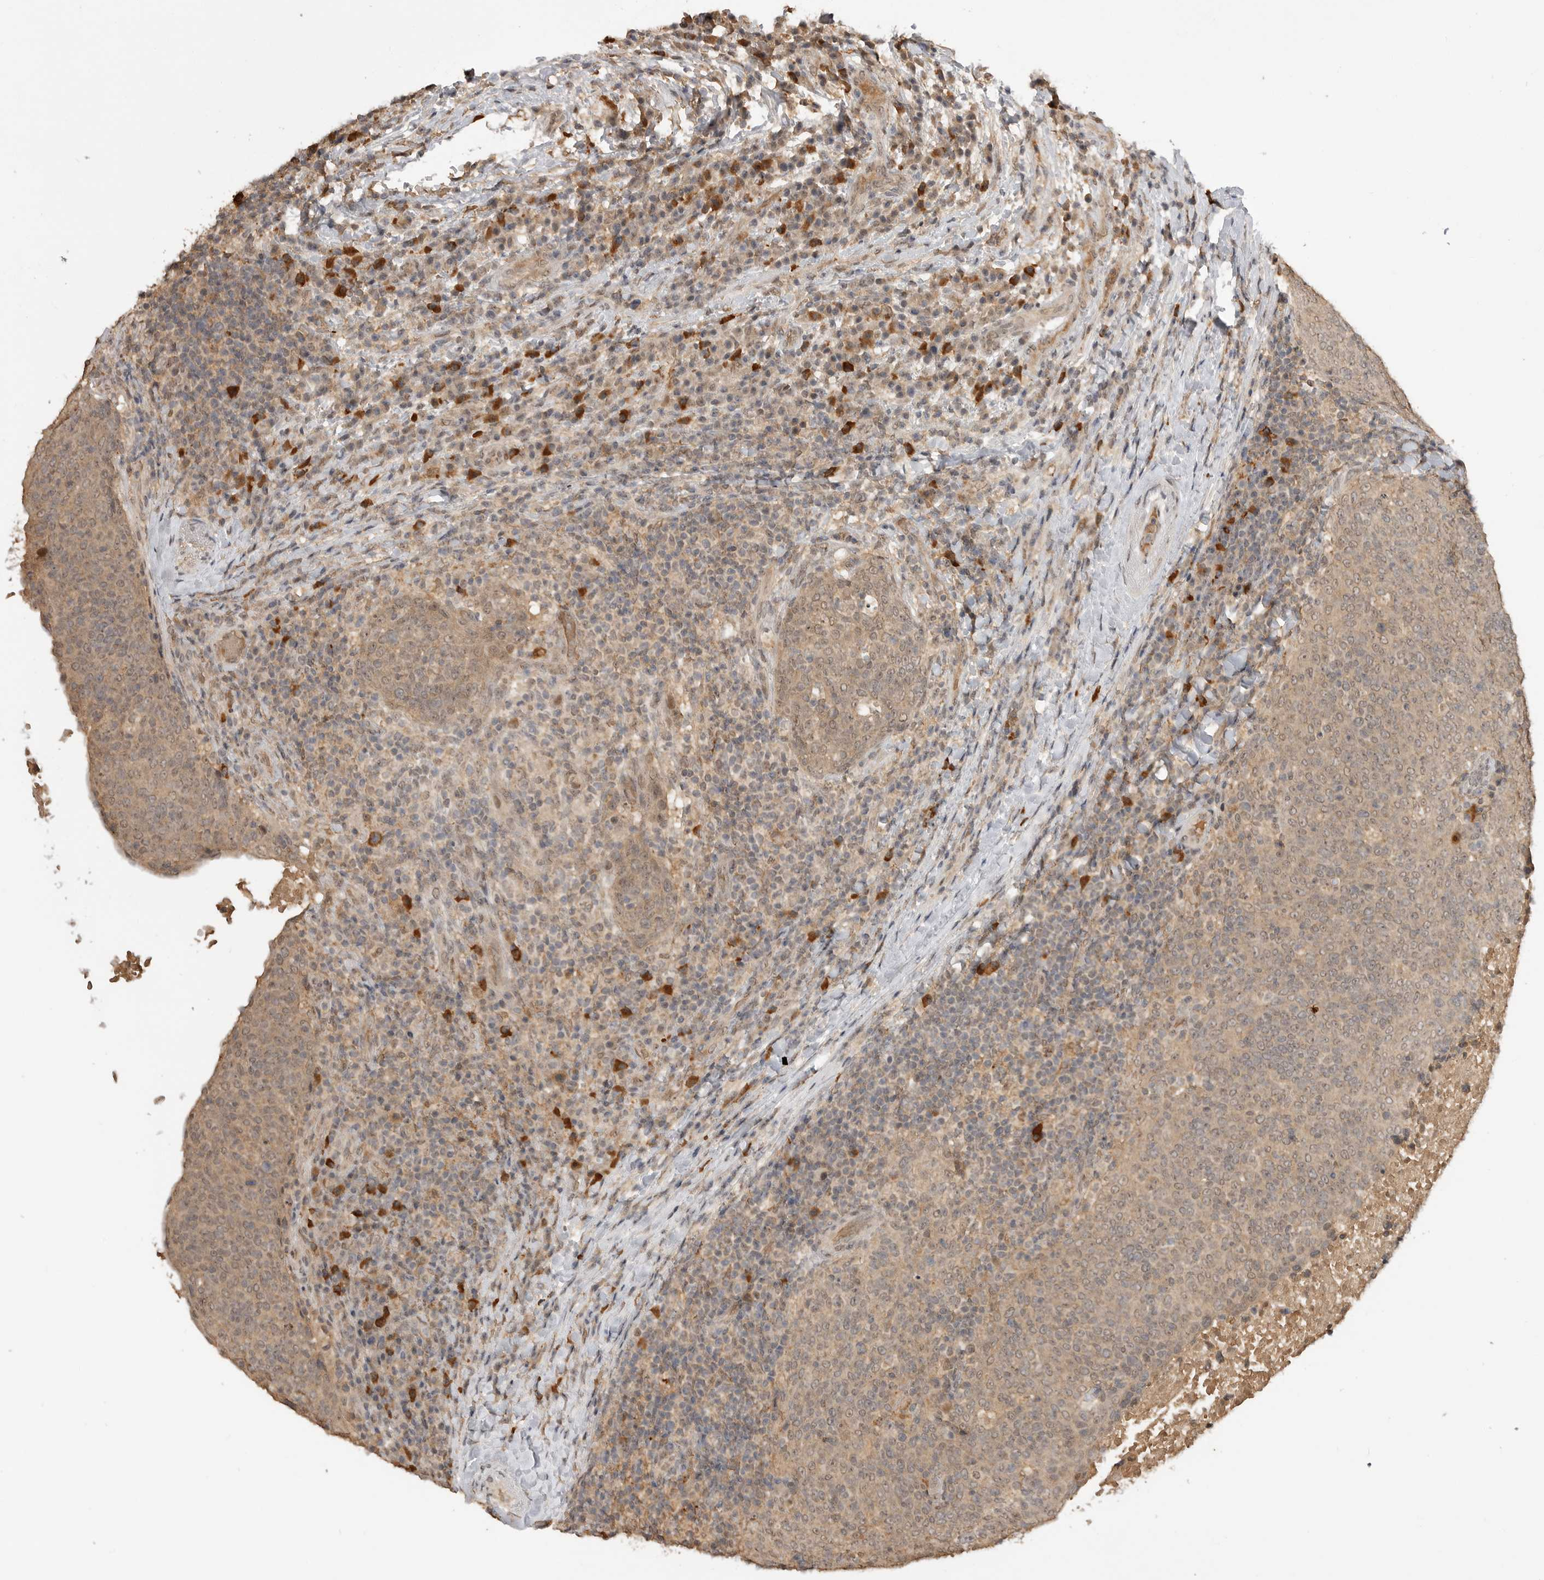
{"staining": {"intensity": "moderate", "quantity": ">75%", "location": "cytoplasmic/membranous"}, "tissue": "head and neck cancer", "cell_type": "Tumor cells", "image_type": "cancer", "snomed": [{"axis": "morphology", "description": "Squamous cell carcinoma, NOS"}, {"axis": "morphology", "description": "Squamous cell carcinoma, metastatic, NOS"}, {"axis": "topography", "description": "Lymph node"}, {"axis": "topography", "description": "Head-Neck"}], "caption": "DAB immunohistochemical staining of head and neck cancer shows moderate cytoplasmic/membranous protein positivity in about >75% of tumor cells. The staining was performed using DAB (3,3'-diaminobenzidine), with brown indicating positive protein expression. Nuclei are stained blue with hematoxylin.", "gene": "ASPSCR1", "patient": {"sex": "male", "age": 62}}